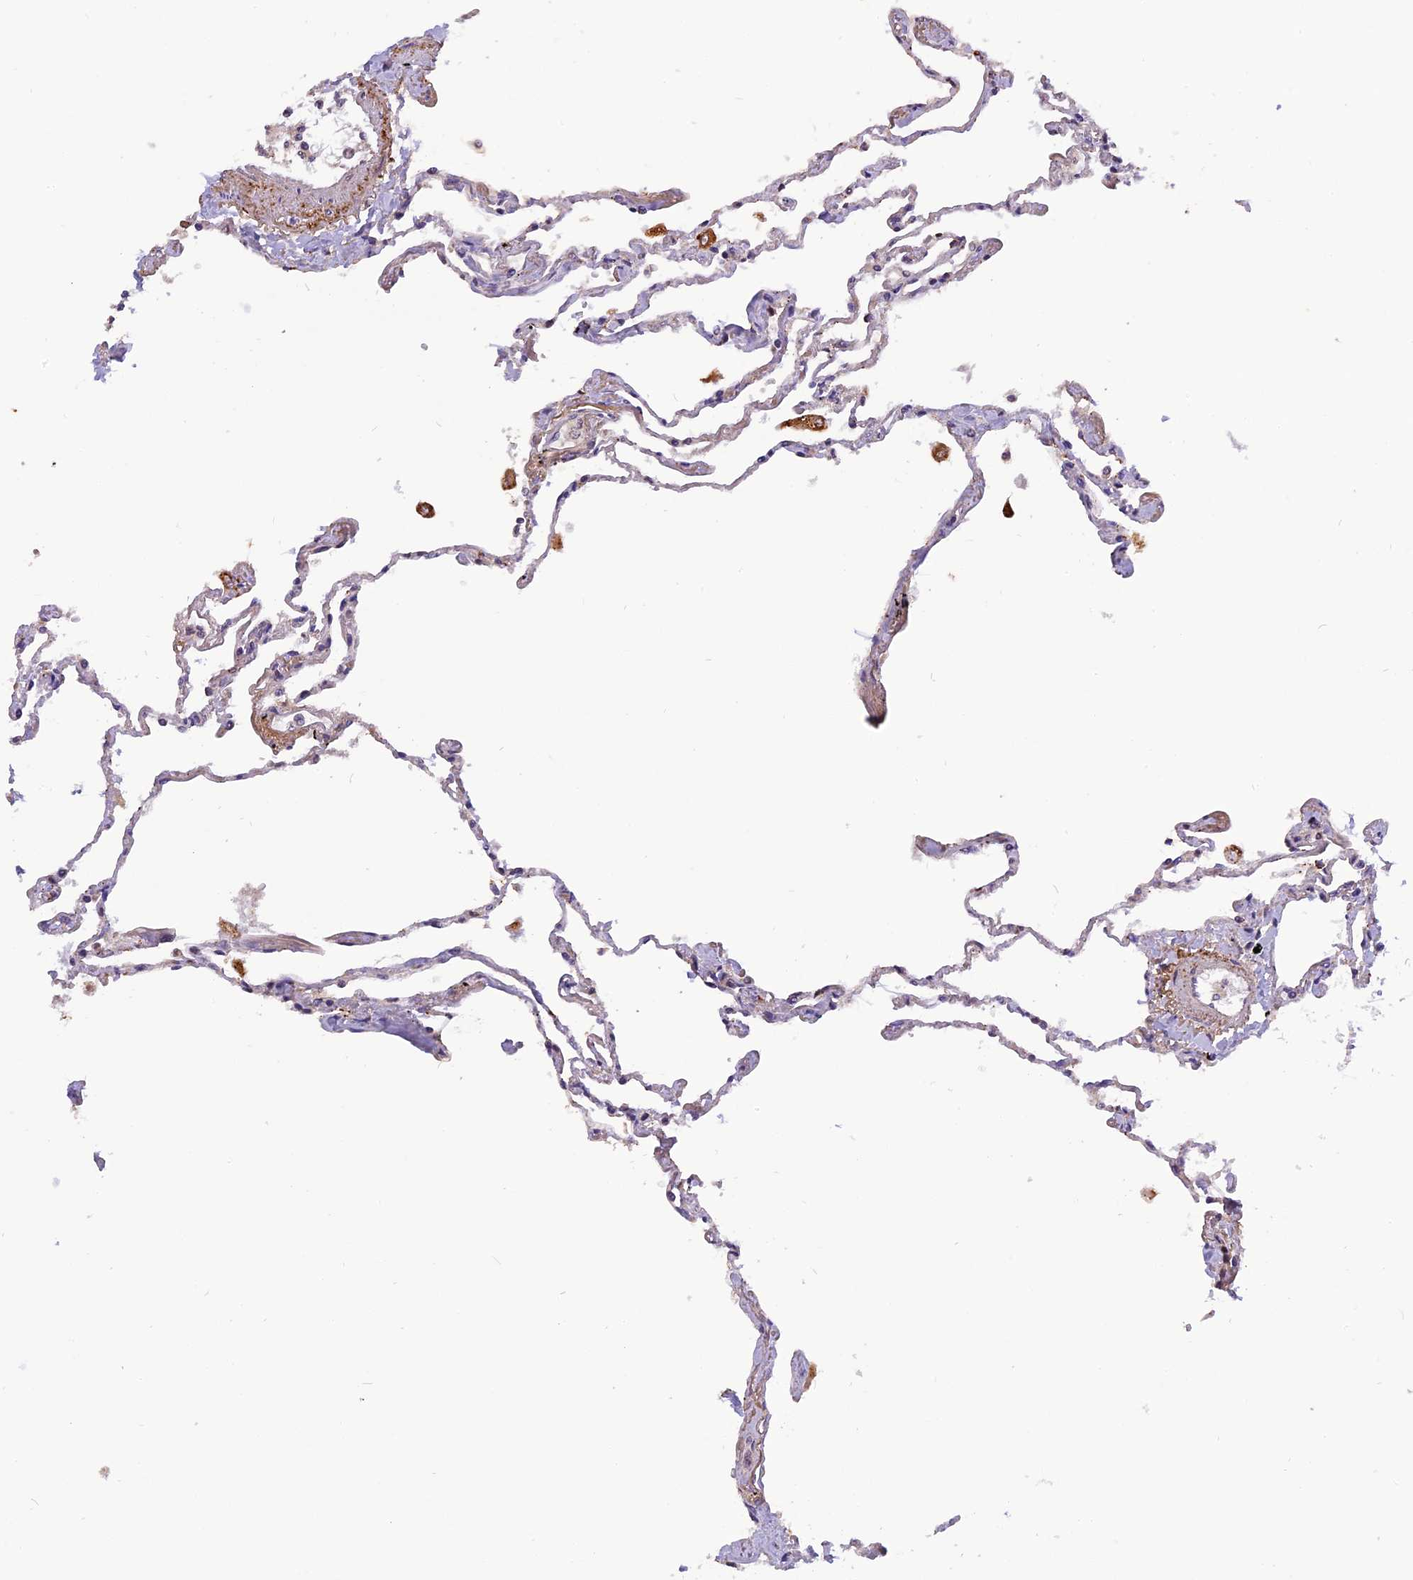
{"staining": {"intensity": "moderate", "quantity": "<25%", "location": "cytoplasmic/membranous"}, "tissue": "lung", "cell_type": "Alveolar cells", "image_type": "normal", "snomed": [{"axis": "morphology", "description": "Normal tissue, NOS"}, {"axis": "topography", "description": "Lung"}], "caption": "DAB (3,3'-diaminobenzidine) immunohistochemical staining of benign human lung displays moderate cytoplasmic/membranous protein expression in about <25% of alveolar cells. Nuclei are stained in blue.", "gene": "FNIP2", "patient": {"sex": "female", "age": 67}}